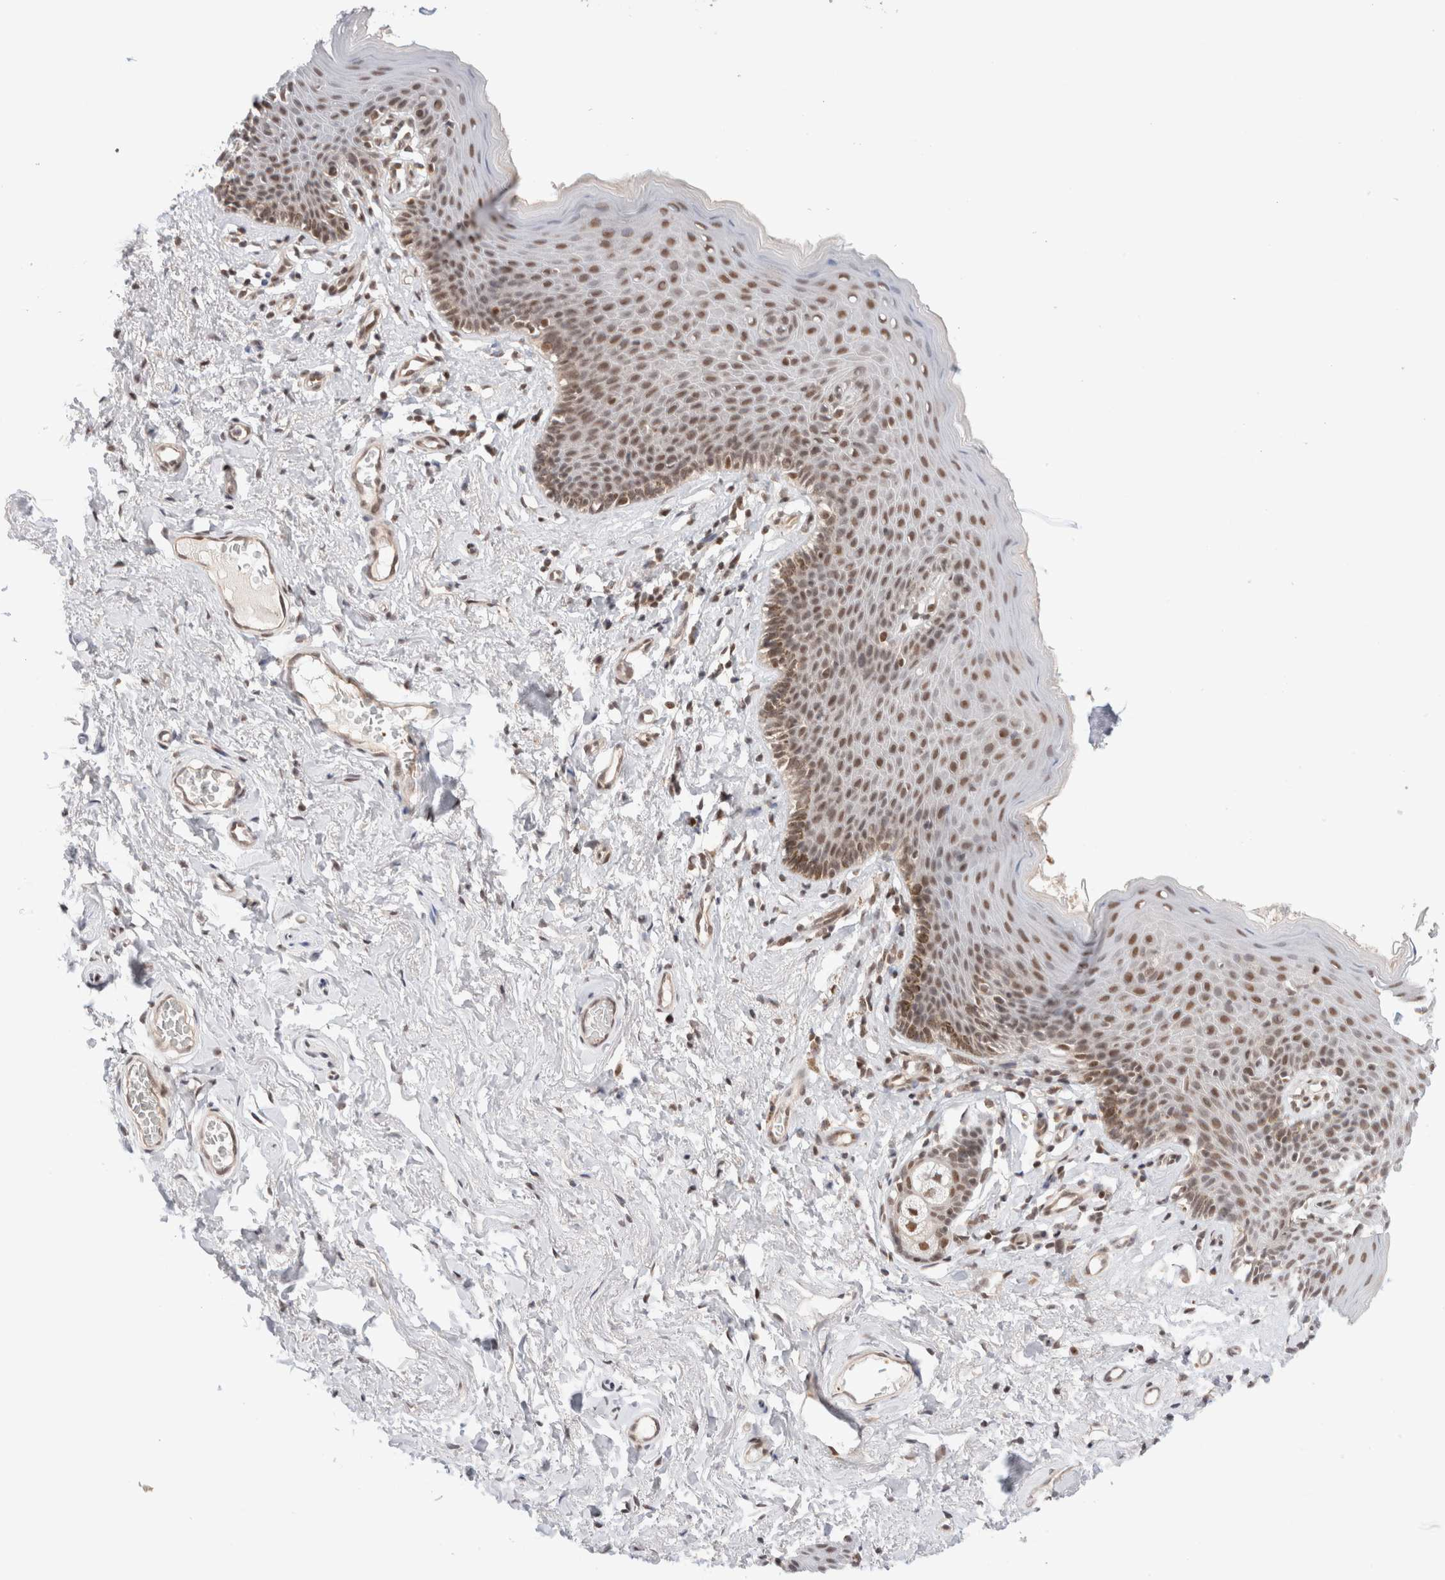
{"staining": {"intensity": "moderate", "quantity": ">75%", "location": "nuclear"}, "tissue": "skin", "cell_type": "Epidermal cells", "image_type": "normal", "snomed": [{"axis": "morphology", "description": "Normal tissue, NOS"}, {"axis": "topography", "description": "Vulva"}], "caption": "Protein expression by immunohistochemistry (IHC) reveals moderate nuclear staining in about >75% of epidermal cells in normal skin.", "gene": "GATAD2A", "patient": {"sex": "female", "age": 66}}